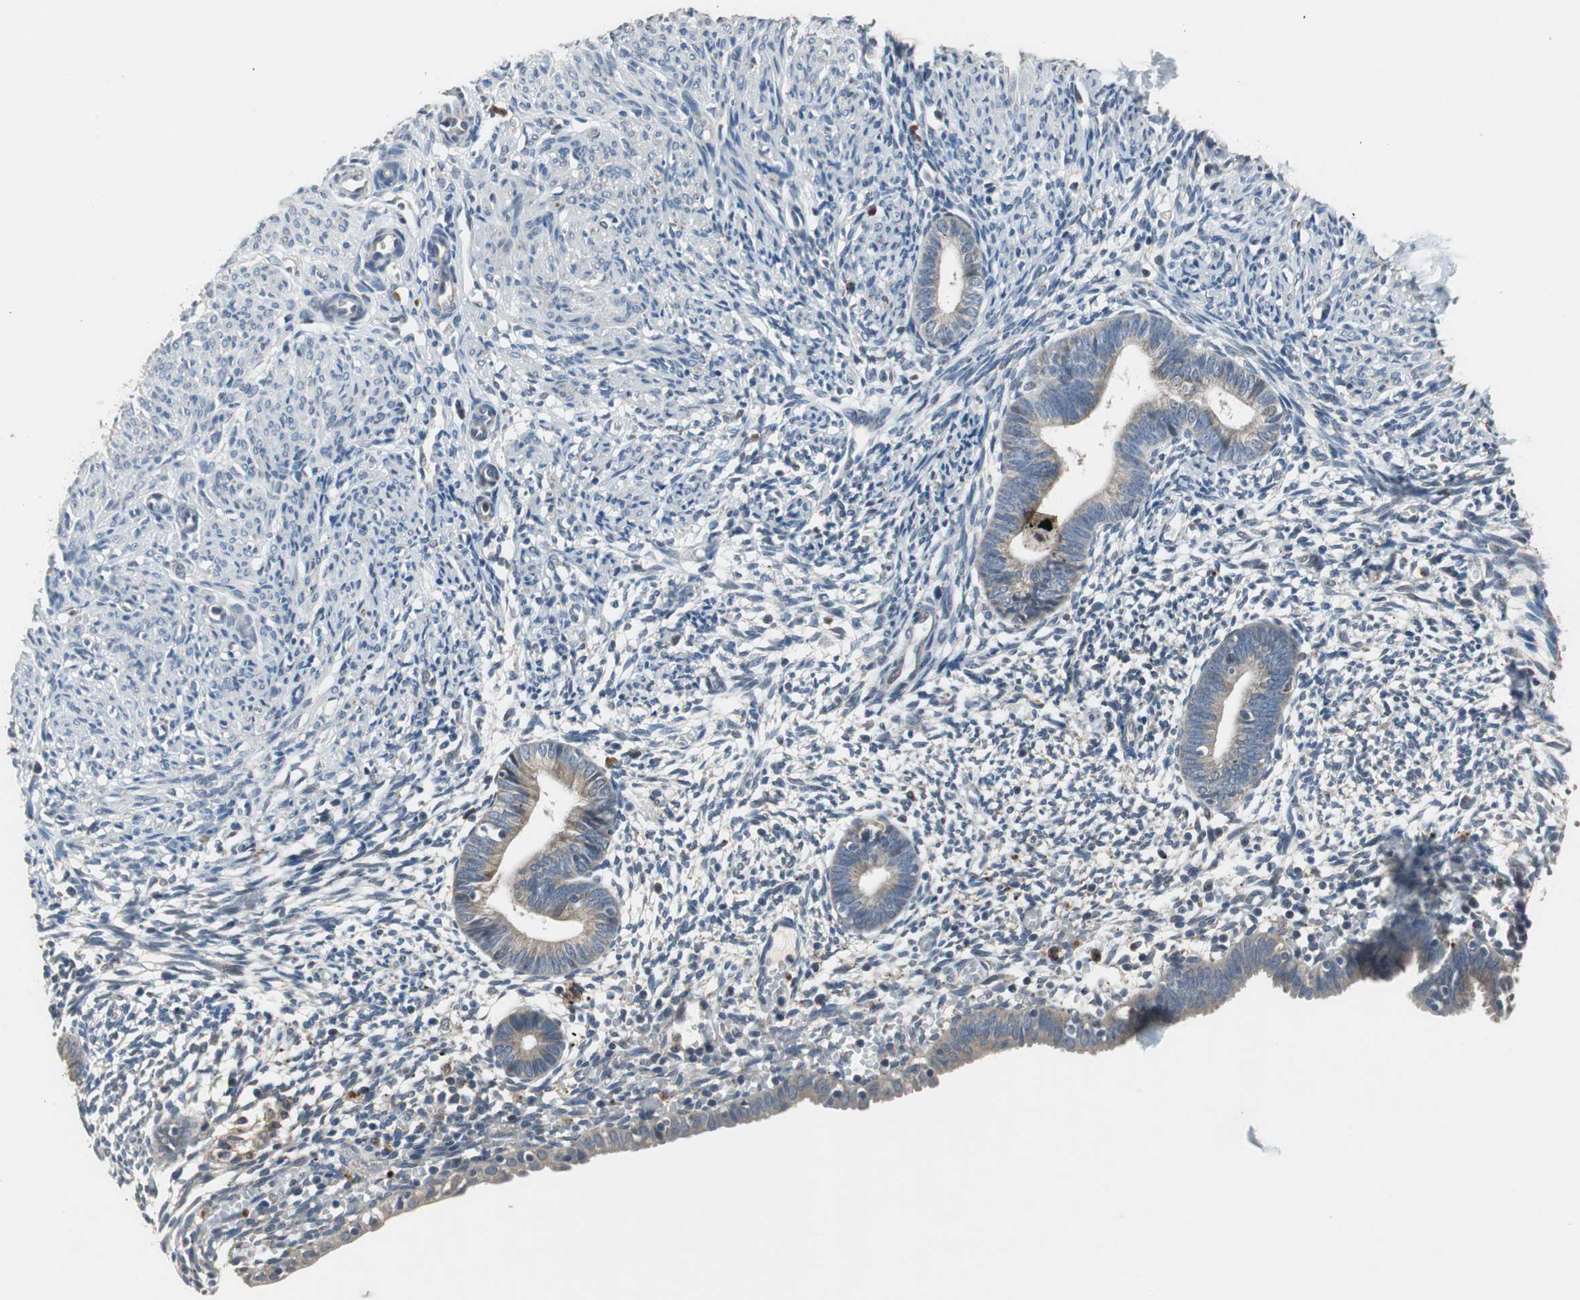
{"staining": {"intensity": "weak", "quantity": "<25%", "location": "cytoplasmic/membranous"}, "tissue": "endometrium", "cell_type": "Cells in endometrial stroma", "image_type": "normal", "snomed": [{"axis": "morphology", "description": "Normal tissue, NOS"}, {"axis": "morphology", "description": "Atrophy, NOS"}, {"axis": "topography", "description": "Uterus"}, {"axis": "topography", "description": "Endometrium"}], "caption": "Protein analysis of normal endometrium demonstrates no significant expression in cells in endometrial stroma.", "gene": "PI4KB", "patient": {"sex": "female", "age": 68}}